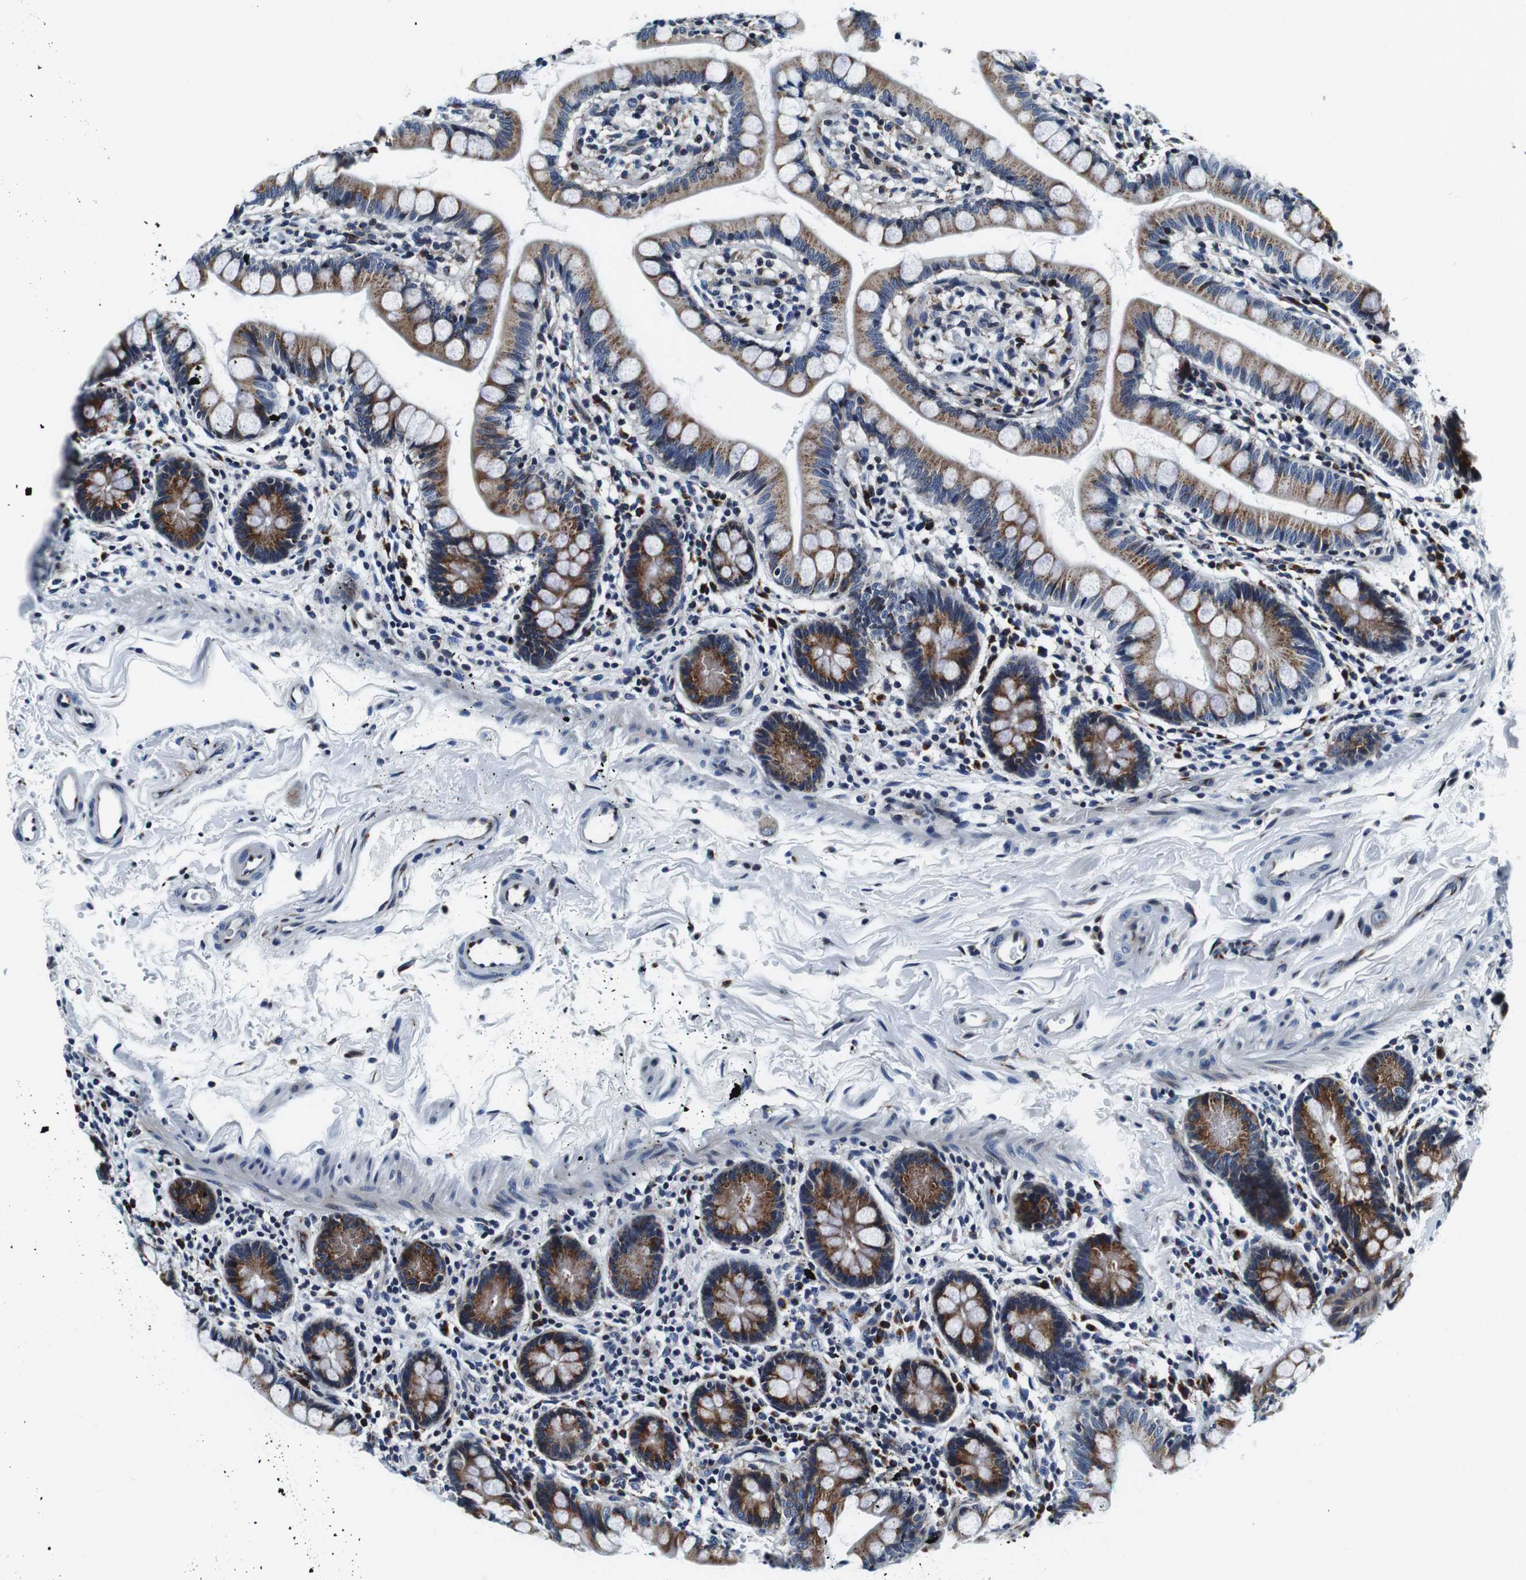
{"staining": {"intensity": "strong", "quantity": ">75%", "location": "cytoplasmic/membranous"}, "tissue": "small intestine", "cell_type": "Glandular cells", "image_type": "normal", "snomed": [{"axis": "morphology", "description": "Normal tissue, NOS"}, {"axis": "topography", "description": "Small intestine"}], "caption": "A brown stain labels strong cytoplasmic/membranous positivity of a protein in glandular cells of benign small intestine. The staining was performed using DAB (3,3'-diaminobenzidine) to visualize the protein expression in brown, while the nuclei were stained in blue with hematoxylin (Magnification: 20x).", "gene": "FAR2", "patient": {"sex": "female", "age": 84}}